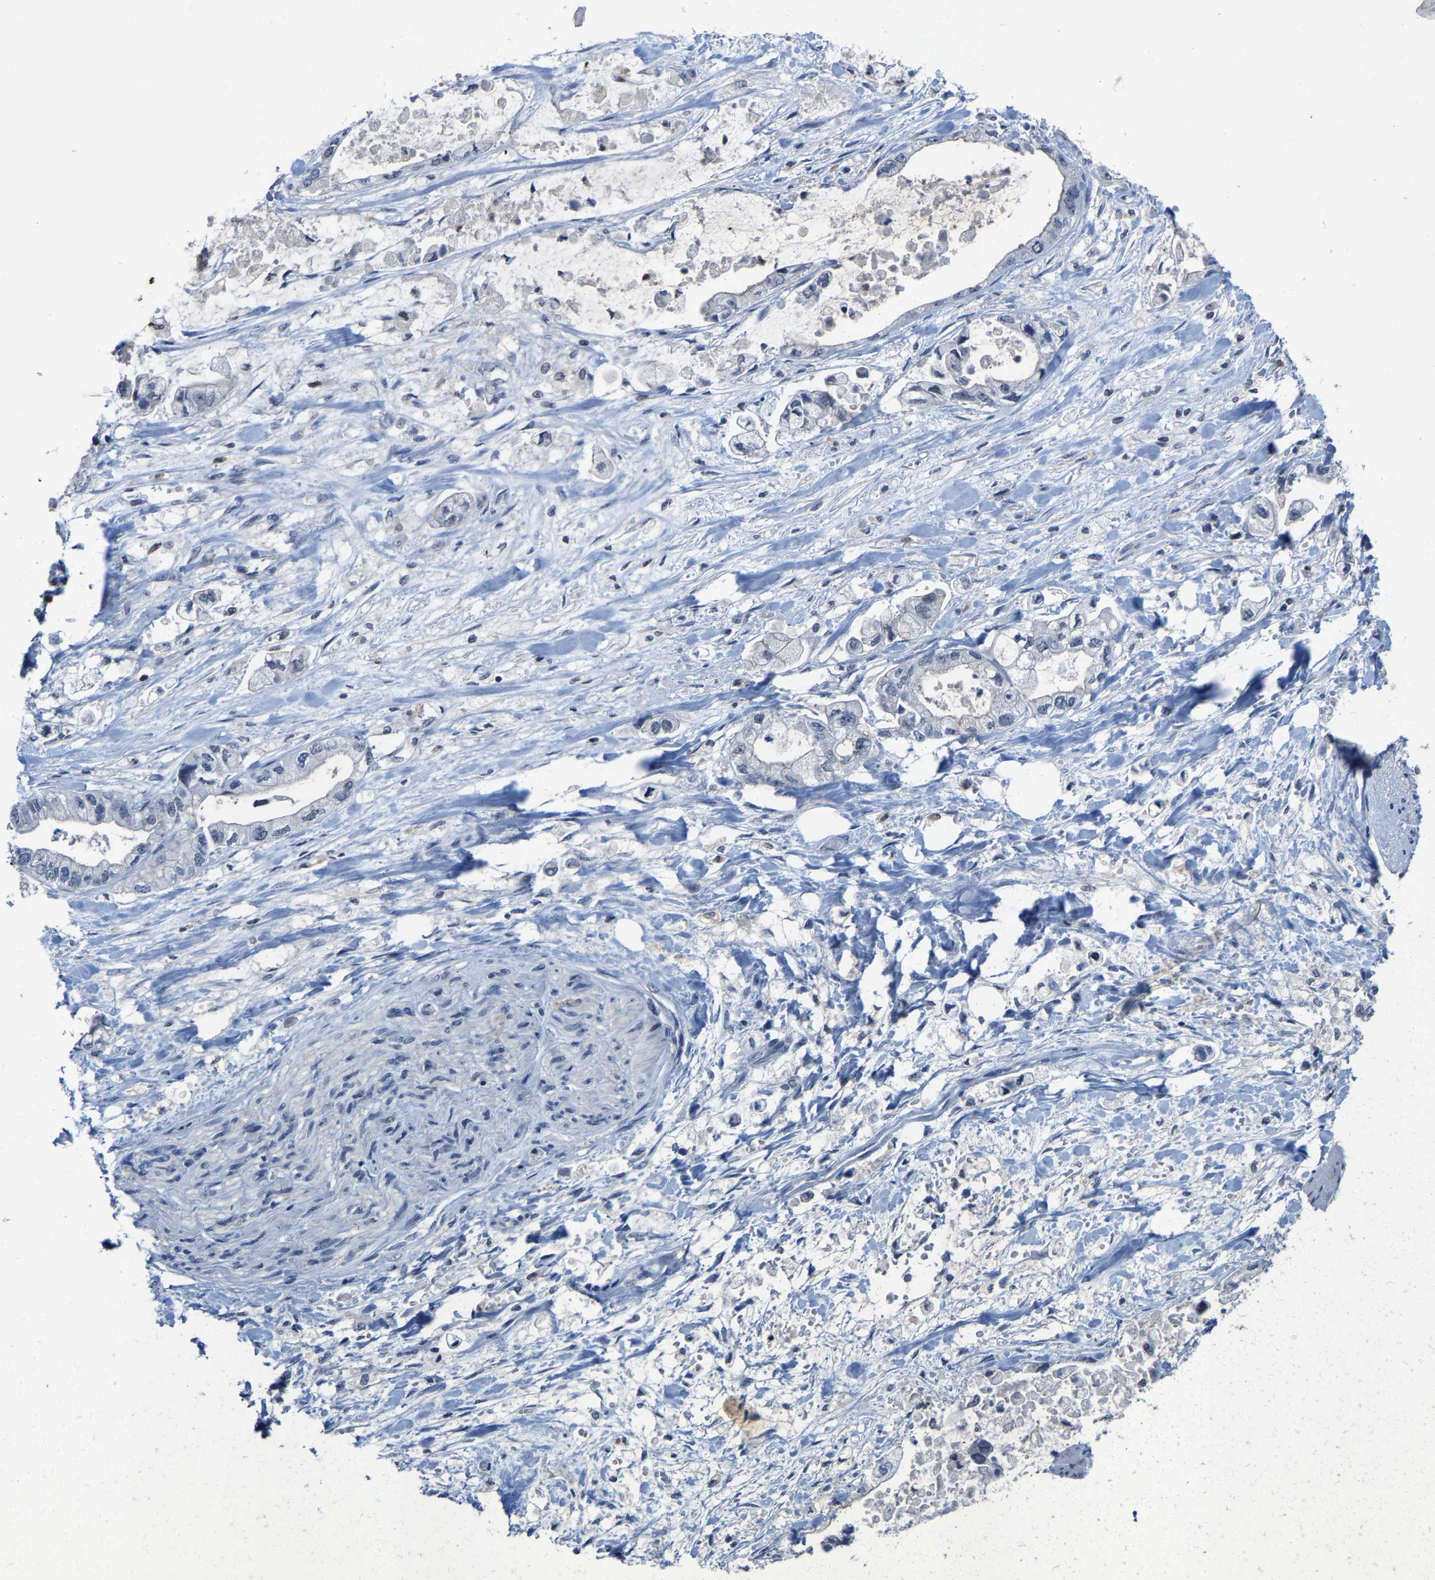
{"staining": {"intensity": "negative", "quantity": "none", "location": "none"}, "tissue": "stomach cancer", "cell_type": "Tumor cells", "image_type": "cancer", "snomed": [{"axis": "morphology", "description": "Normal tissue, NOS"}, {"axis": "morphology", "description": "Adenocarcinoma, NOS"}, {"axis": "topography", "description": "Stomach"}], "caption": "The immunohistochemistry micrograph has no significant positivity in tumor cells of stomach cancer tissue.", "gene": "FGD3", "patient": {"sex": "male", "age": 62}}